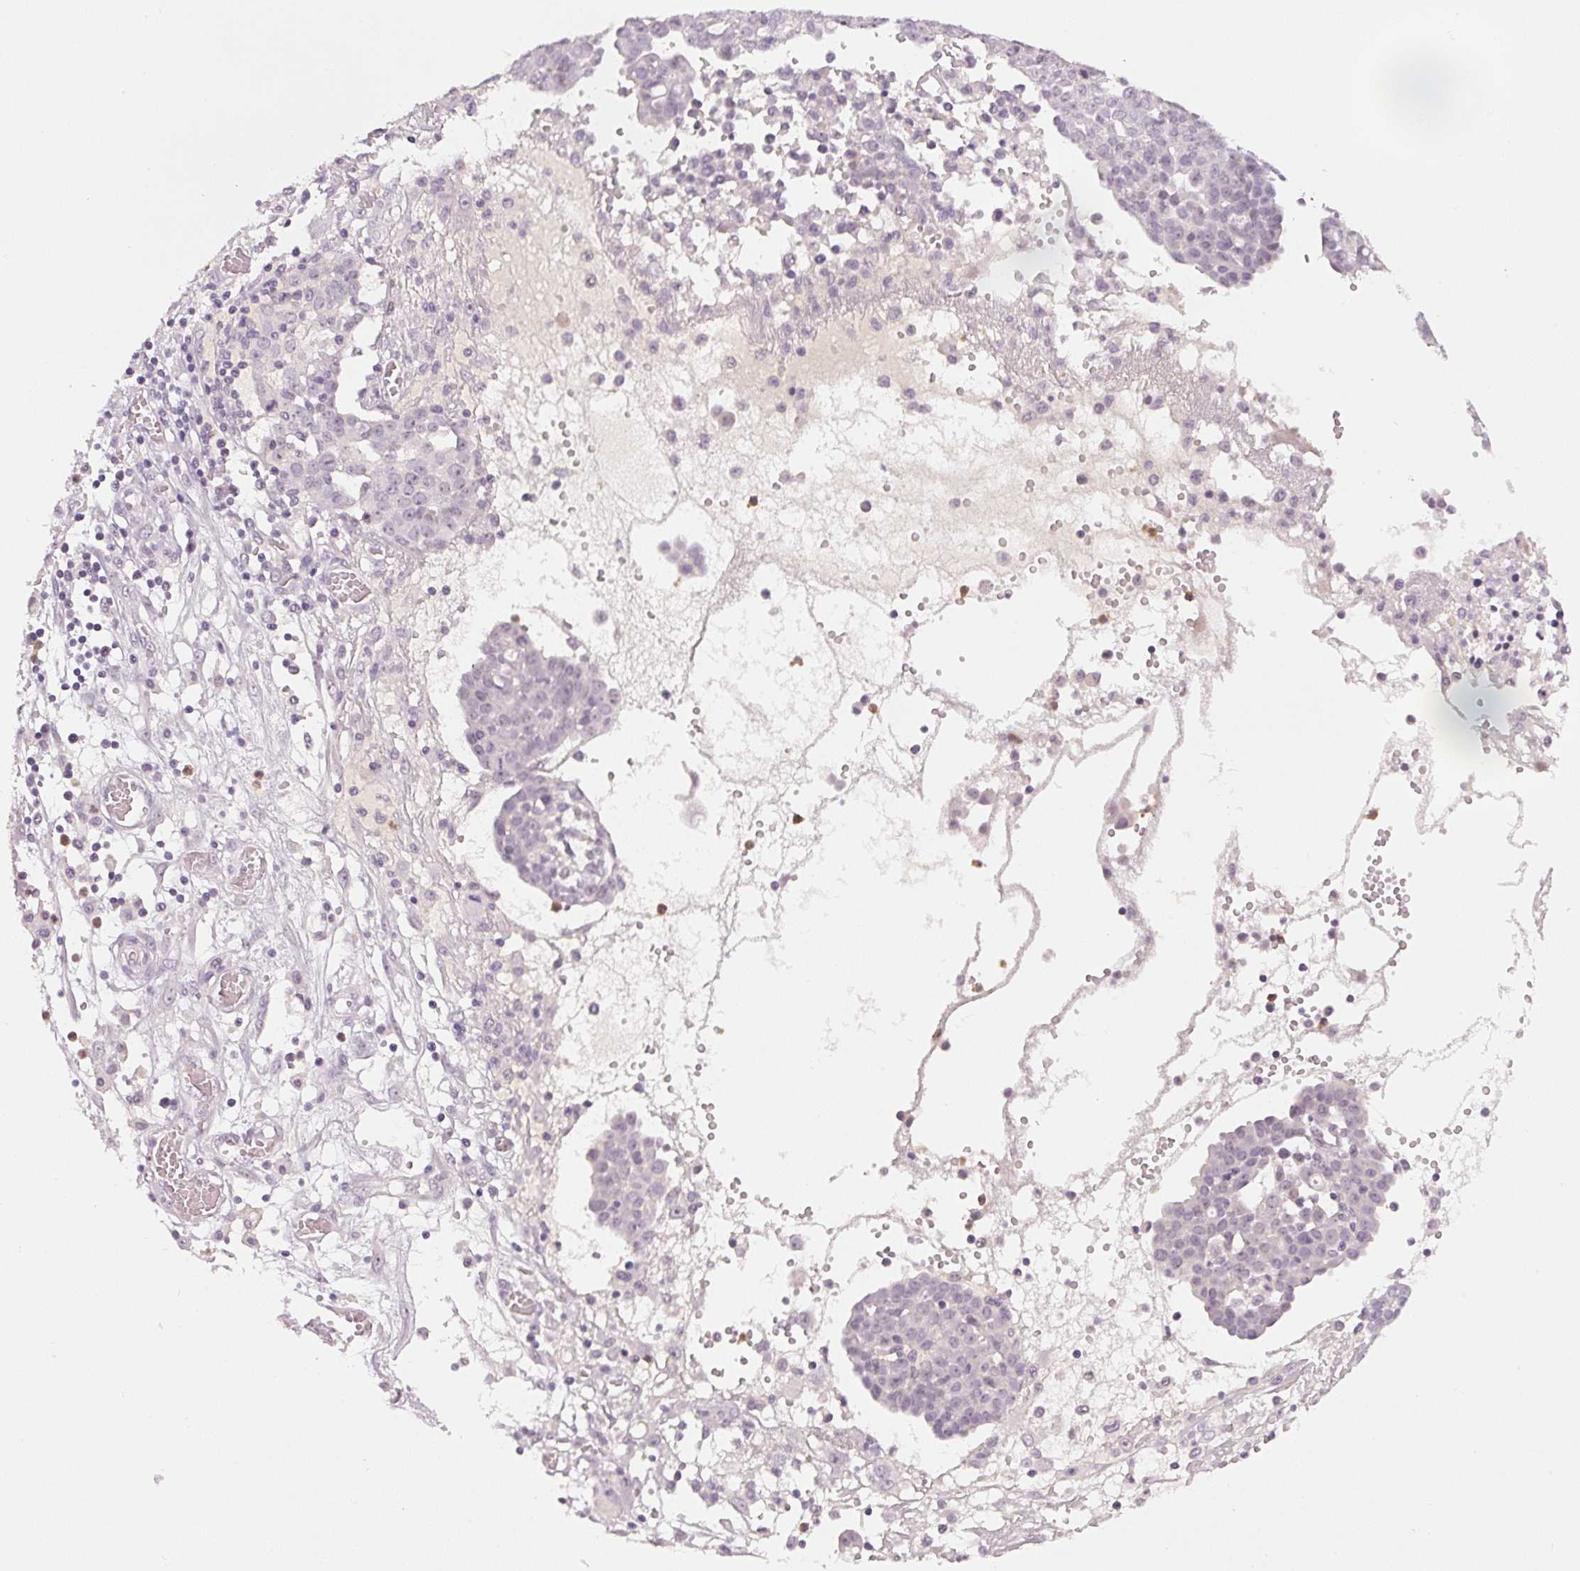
{"staining": {"intensity": "negative", "quantity": "none", "location": "none"}, "tissue": "ovarian cancer", "cell_type": "Tumor cells", "image_type": "cancer", "snomed": [{"axis": "morphology", "description": "Cystadenocarcinoma, serous, NOS"}, {"axis": "topography", "description": "Soft tissue"}, {"axis": "topography", "description": "Ovary"}], "caption": "An immunohistochemistry (IHC) micrograph of serous cystadenocarcinoma (ovarian) is shown. There is no staining in tumor cells of serous cystadenocarcinoma (ovarian).", "gene": "SGF29", "patient": {"sex": "female", "age": 57}}